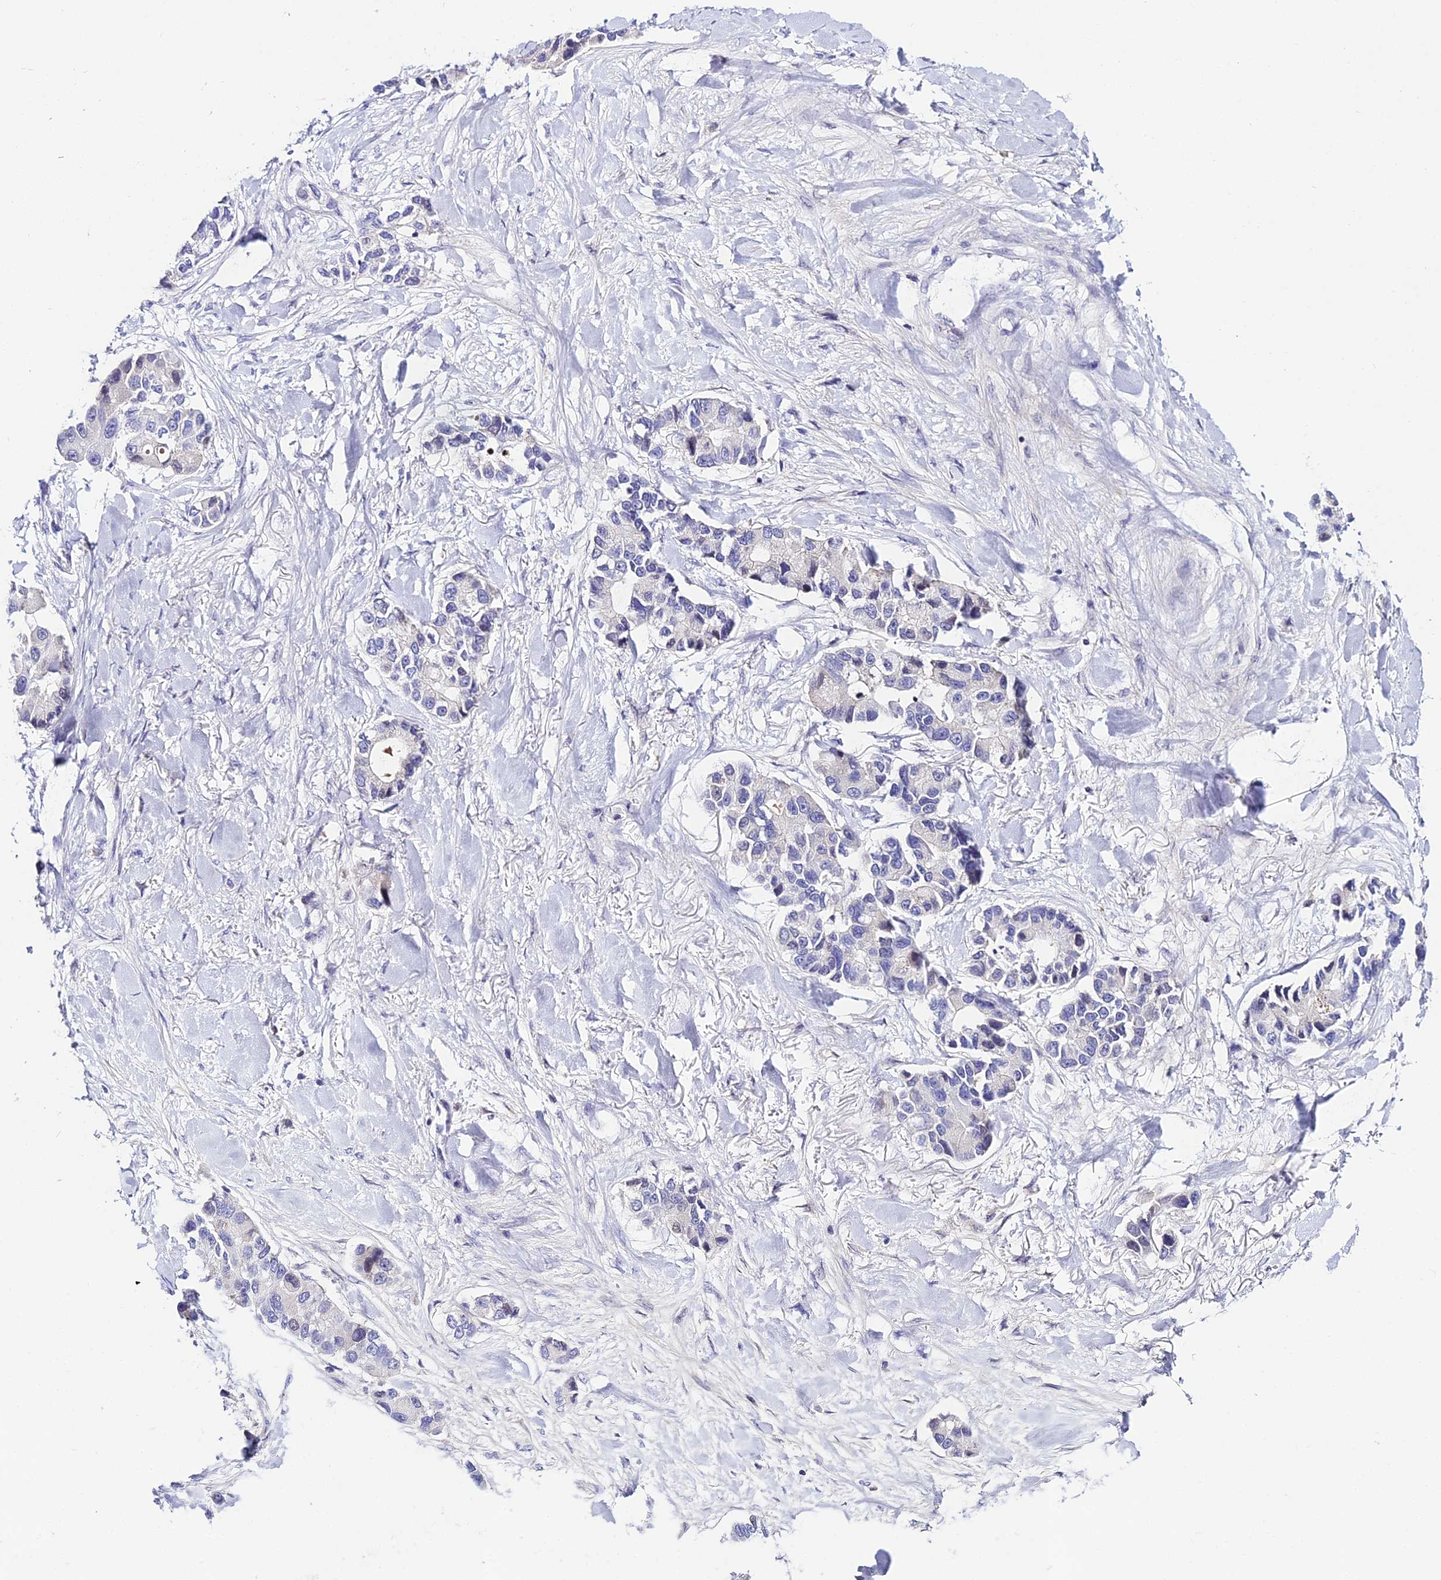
{"staining": {"intensity": "negative", "quantity": "none", "location": "none"}, "tissue": "lung cancer", "cell_type": "Tumor cells", "image_type": "cancer", "snomed": [{"axis": "morphology", "description": "Adenocarcinoma, NOS"}, {"axis": "topography", "description": "Lung"}], "caption": "Immunohistochemical staining of lung adenocarcinoma demonstrates no significant staining in tumor cells.", "gene": "DEFB132", "patient": {"sex": "female", "age": 54}}